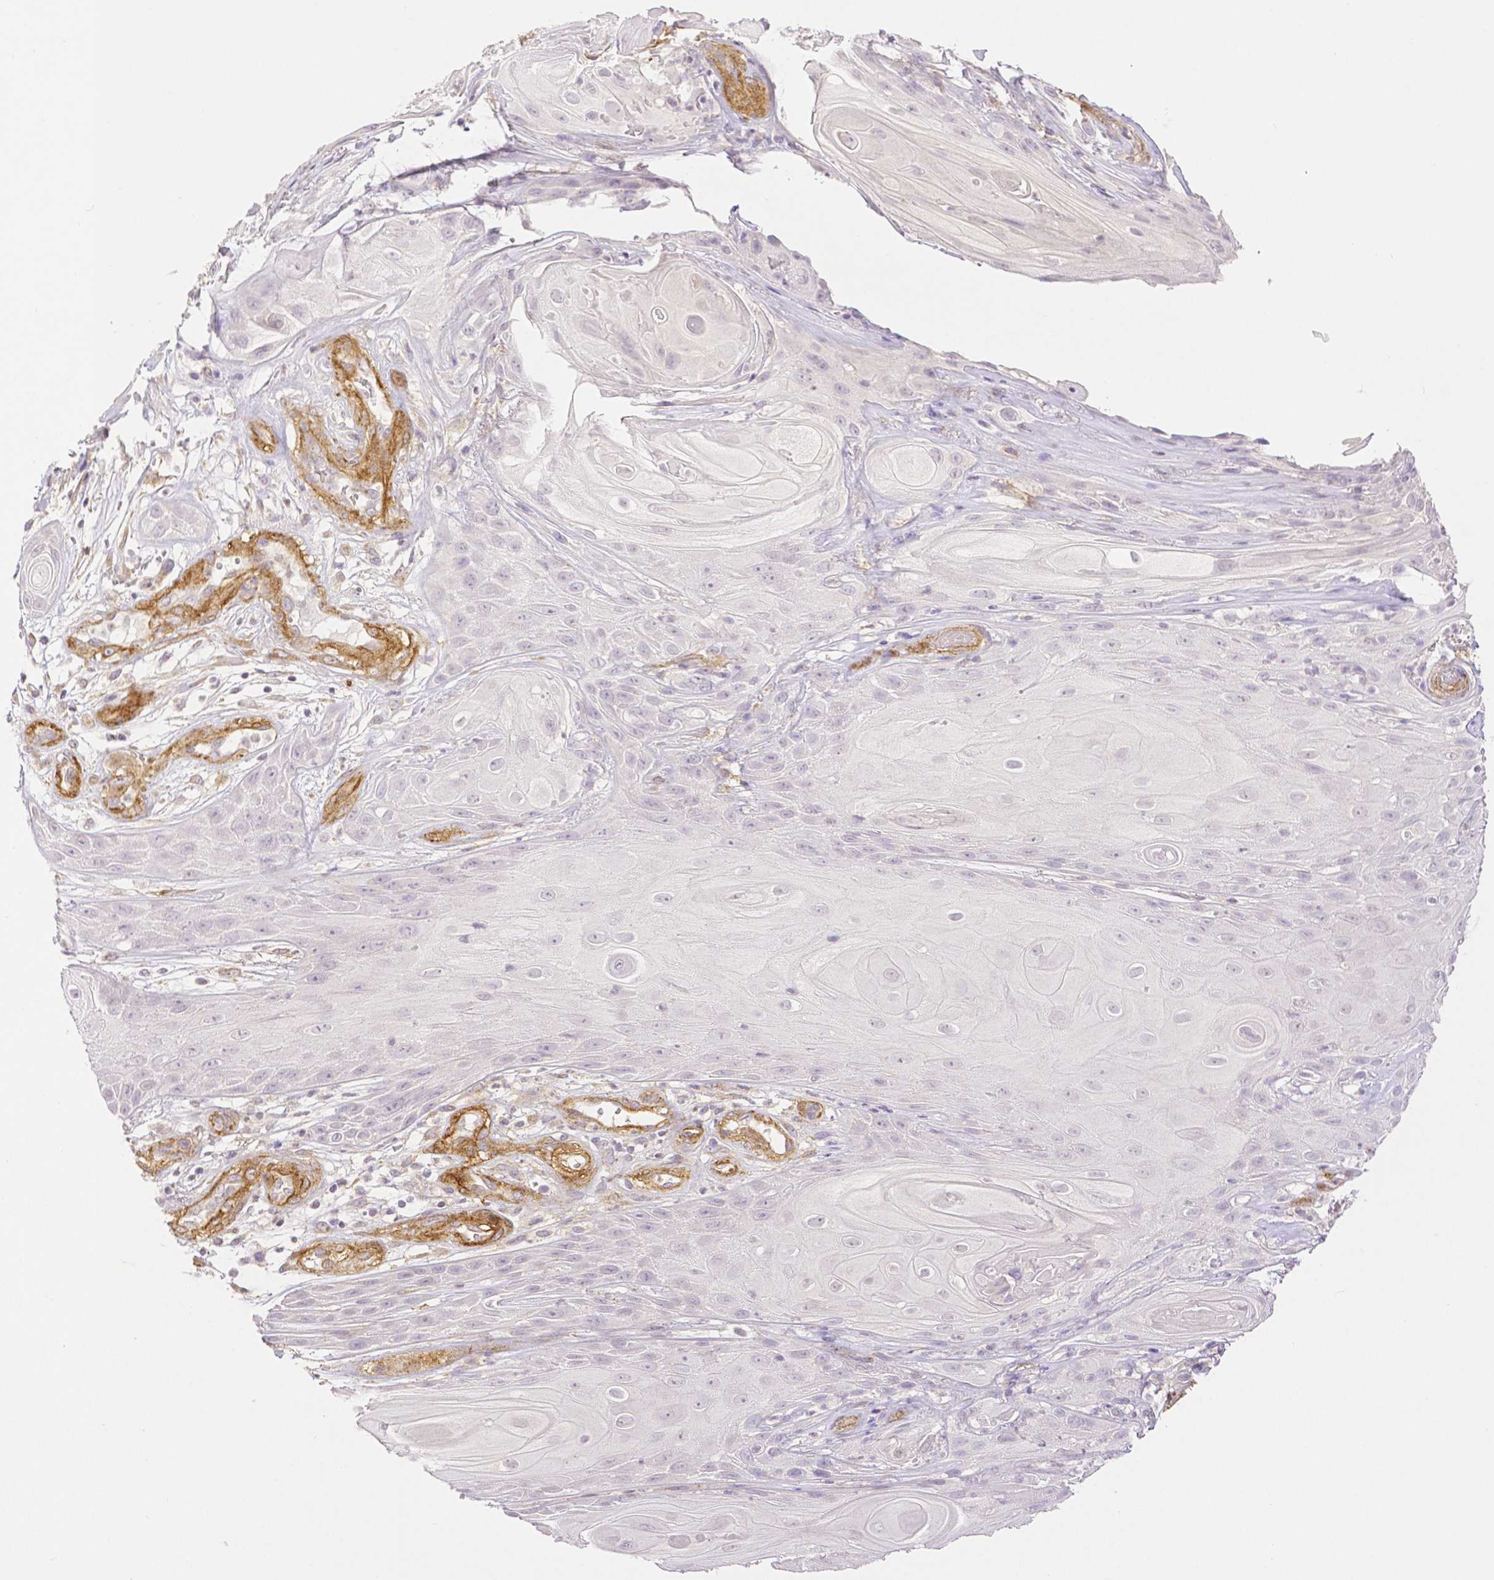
{"staining": {"intensity": "negative", "quantity": "none", "location": "none"}, "tissue": "skin cancer", "cell_type": "Tumor cells", "image_type": "cancer", "snomed": [{"axis": "morphology", "description": "Squamous cell carcinoma, NOS"}, {"axis": "topography", "description": "Skin"}], "caption": "DAB immunohistochemical staining of human squamous cell carcinoma (skin) shows no significant expression in tumor cells.", "gene": "THY1", "patient": {"sex": "male", "age": 62}}